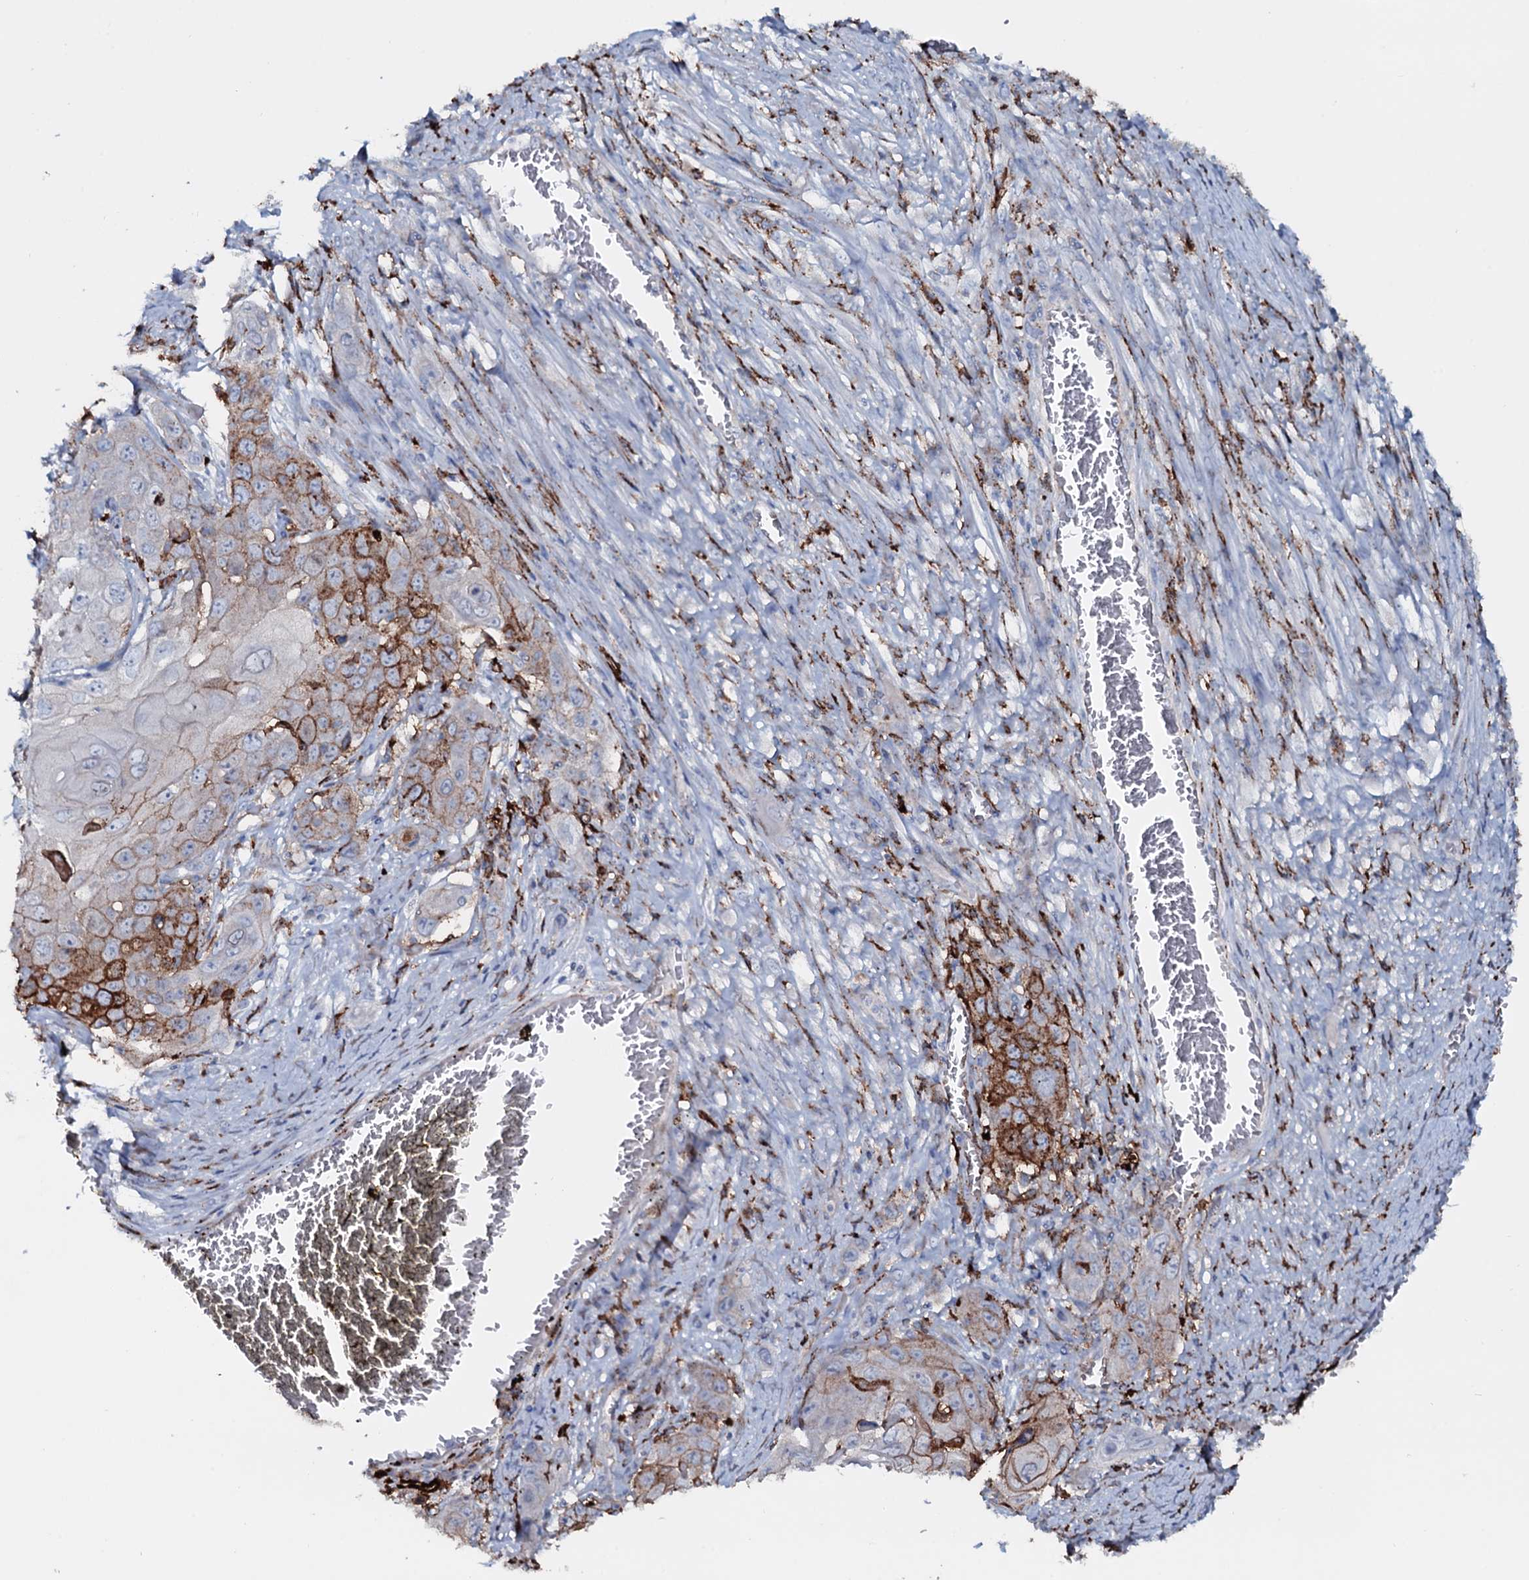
{"staining": {"intensity": "moderate", "quantity": "<25%", "location": "cytoplasmic/membranous"}, "tissue": "skin cancer", "cell_type": "Tumor cells", "image_type": "cancer", "snomed": [{"axis": "morphology", "description": "Squamous cell carcinoma, NOS"}, {"axis": "topography", "description": "Skin"}], "caption": "Skin squamous cell carcinoma stained with a brown dye exhibits moderate cytoplasmic/membranous positive staining in approximately <25% of tumor cells.", "gene": "OSBPL2", "patient": {"sex": "male", "age": 55}}